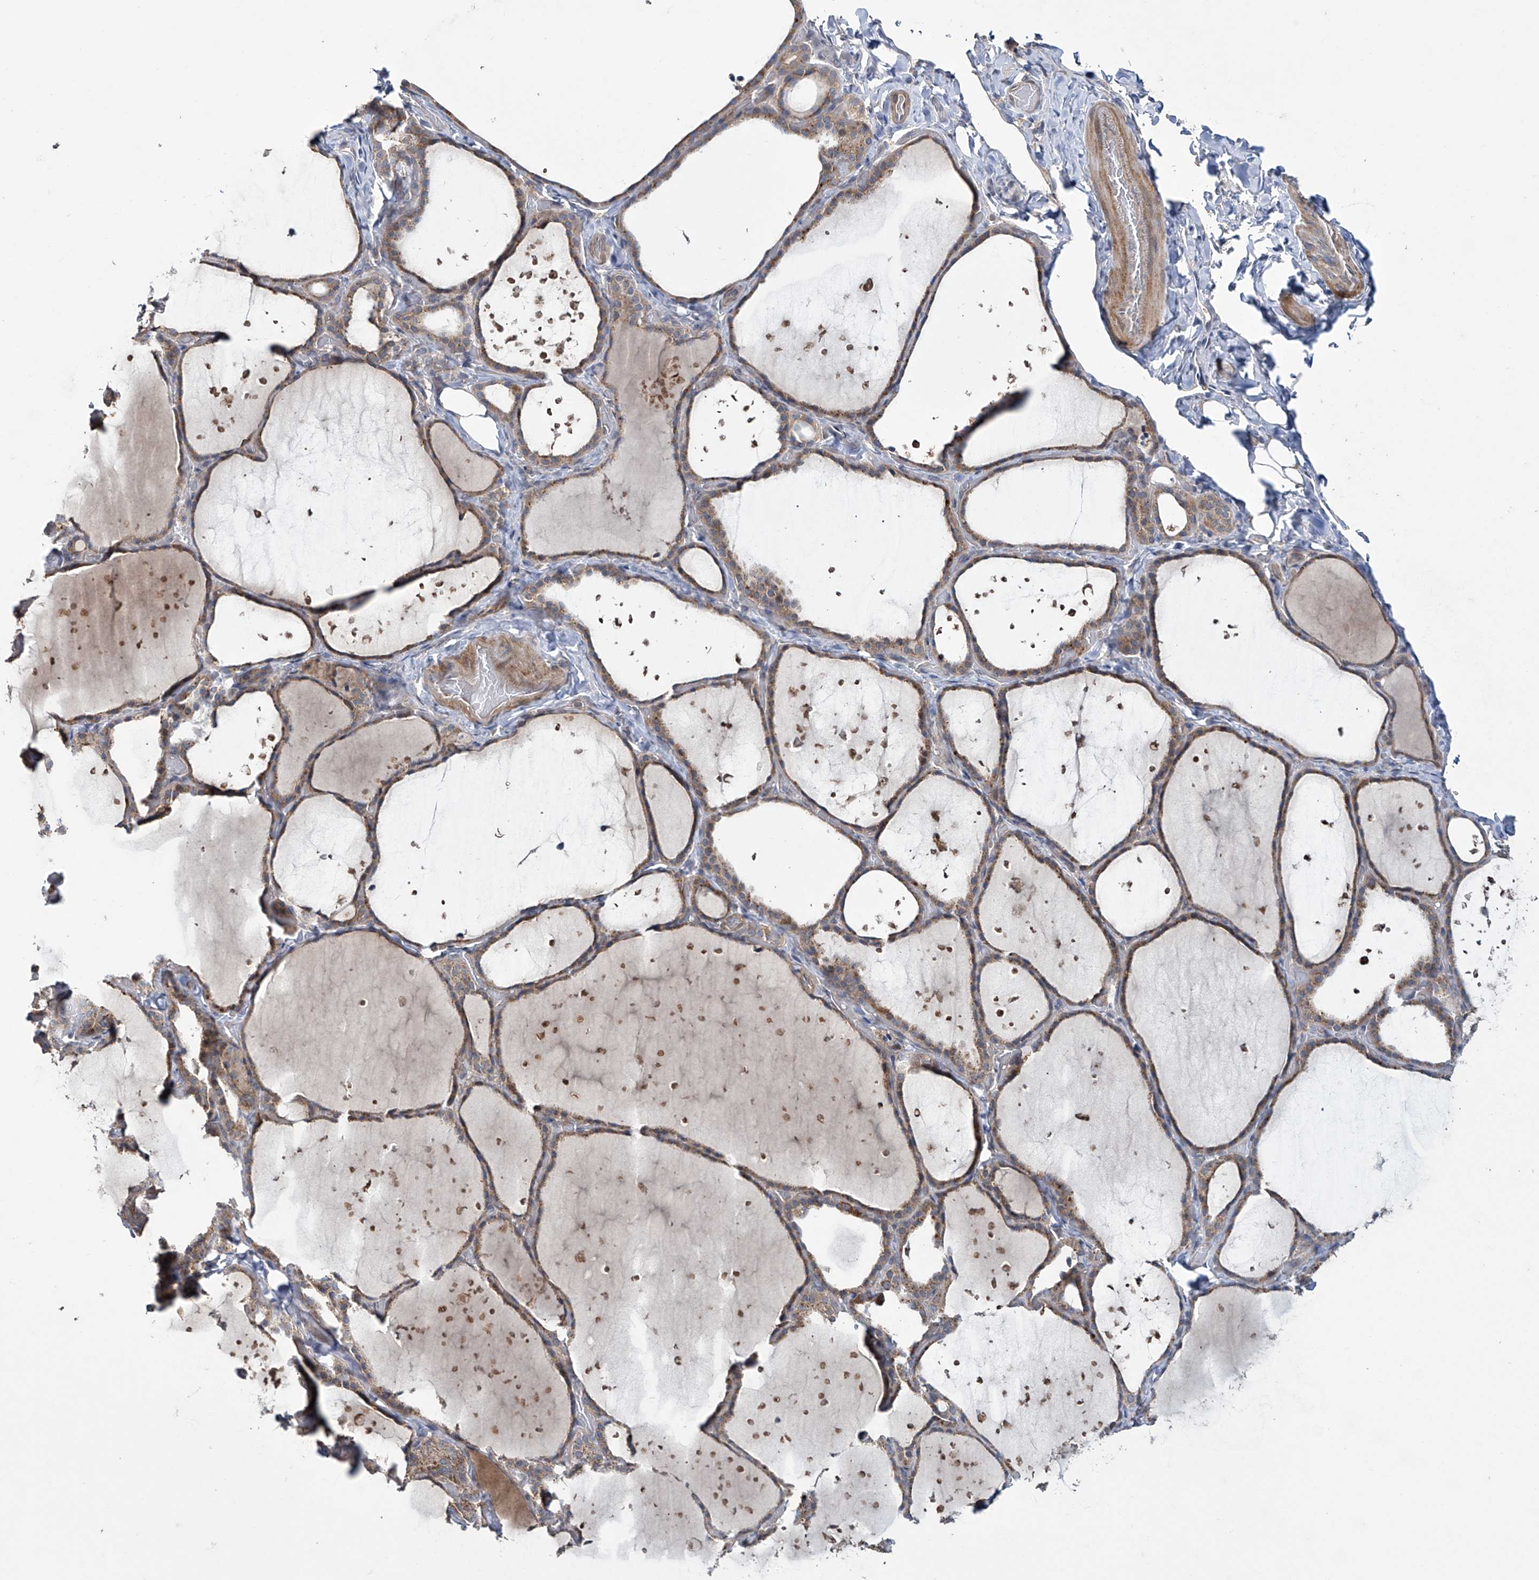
{"staining": {"intensity": "moderate", "quantity": ">75%", "location": "cytoplasmic/membranous"}, "tissue": "thyroid gland", "cell_type": "Glandular cells", "image_type": "normal", "snomed": [{"axis": "morphology", "description": "Normal tissue, NOS"}, {"axis": "topography", "description": "Thyroid gland"}], "caption": "Unremarkable thyroid gland displays moderate cytoplasmic/membranous staining in approximately >75% of glandular cells, visualized by immunohistochemistry. The staining was performed using DAB (3,3'-diaminobenzidine), with brown indicating positive protein expression. Nuclei are stained blue with hematoxylin.", "gene": "TRIM60", "patient": {"sex": "female", "age": 44}}